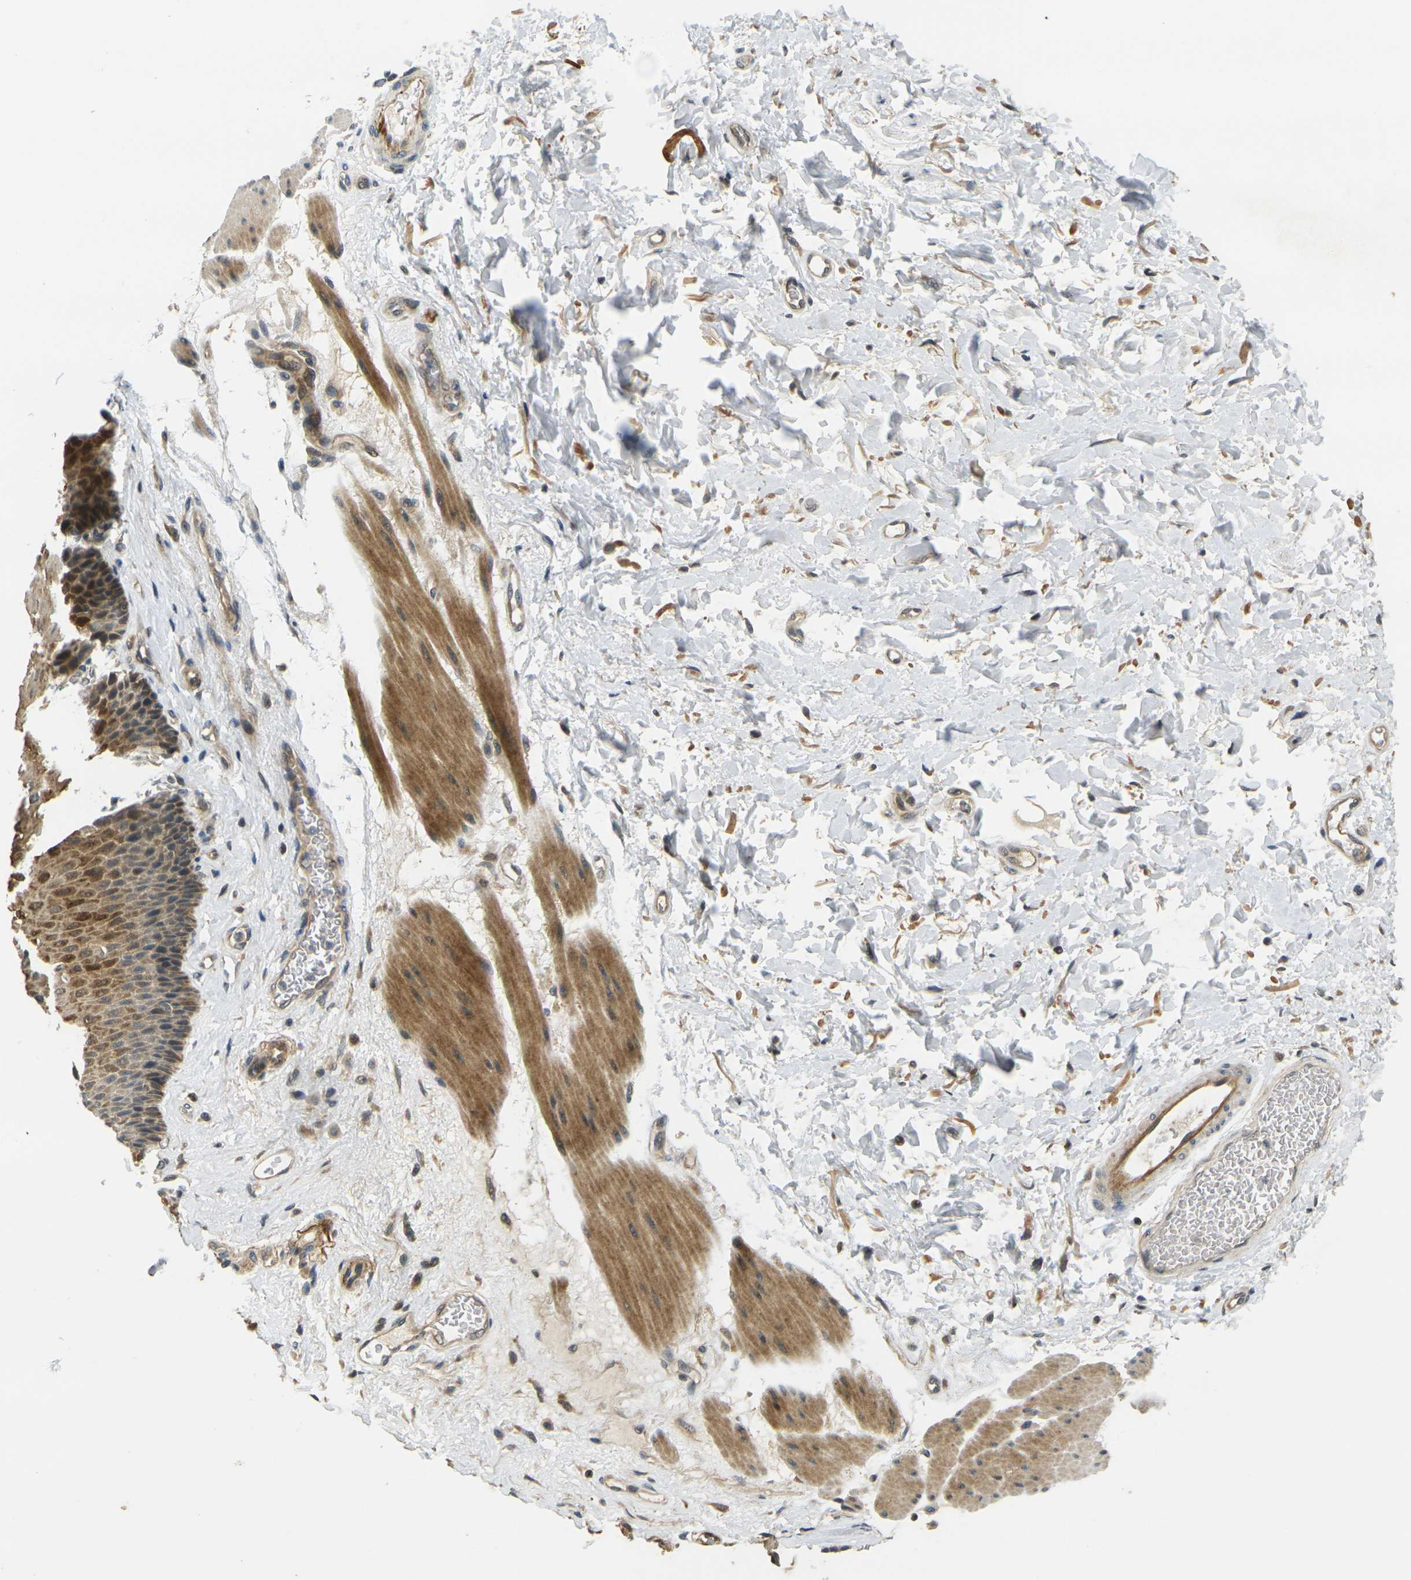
{"staining": {"intensity": "moderate", "quantity": ">75%", "location": "cytoplasmic/membranous"}, "tissue": "esophagus", "cell_type": "Squamous epithelial cells", "image_type": "normal", "snomed": [{"axis": "morphology", "description": "Normal tissue, NOS"}, {"axis": "topography", "description": "Esophagus"}], "caption": "A medium amount of moderate cytoplasmic/membranous staining is seen in about >75% of squamous epithelial cells in unremarkable esophagus.", "gene": "KLHL8", "patient": {"sex": "female", "age": 72}}